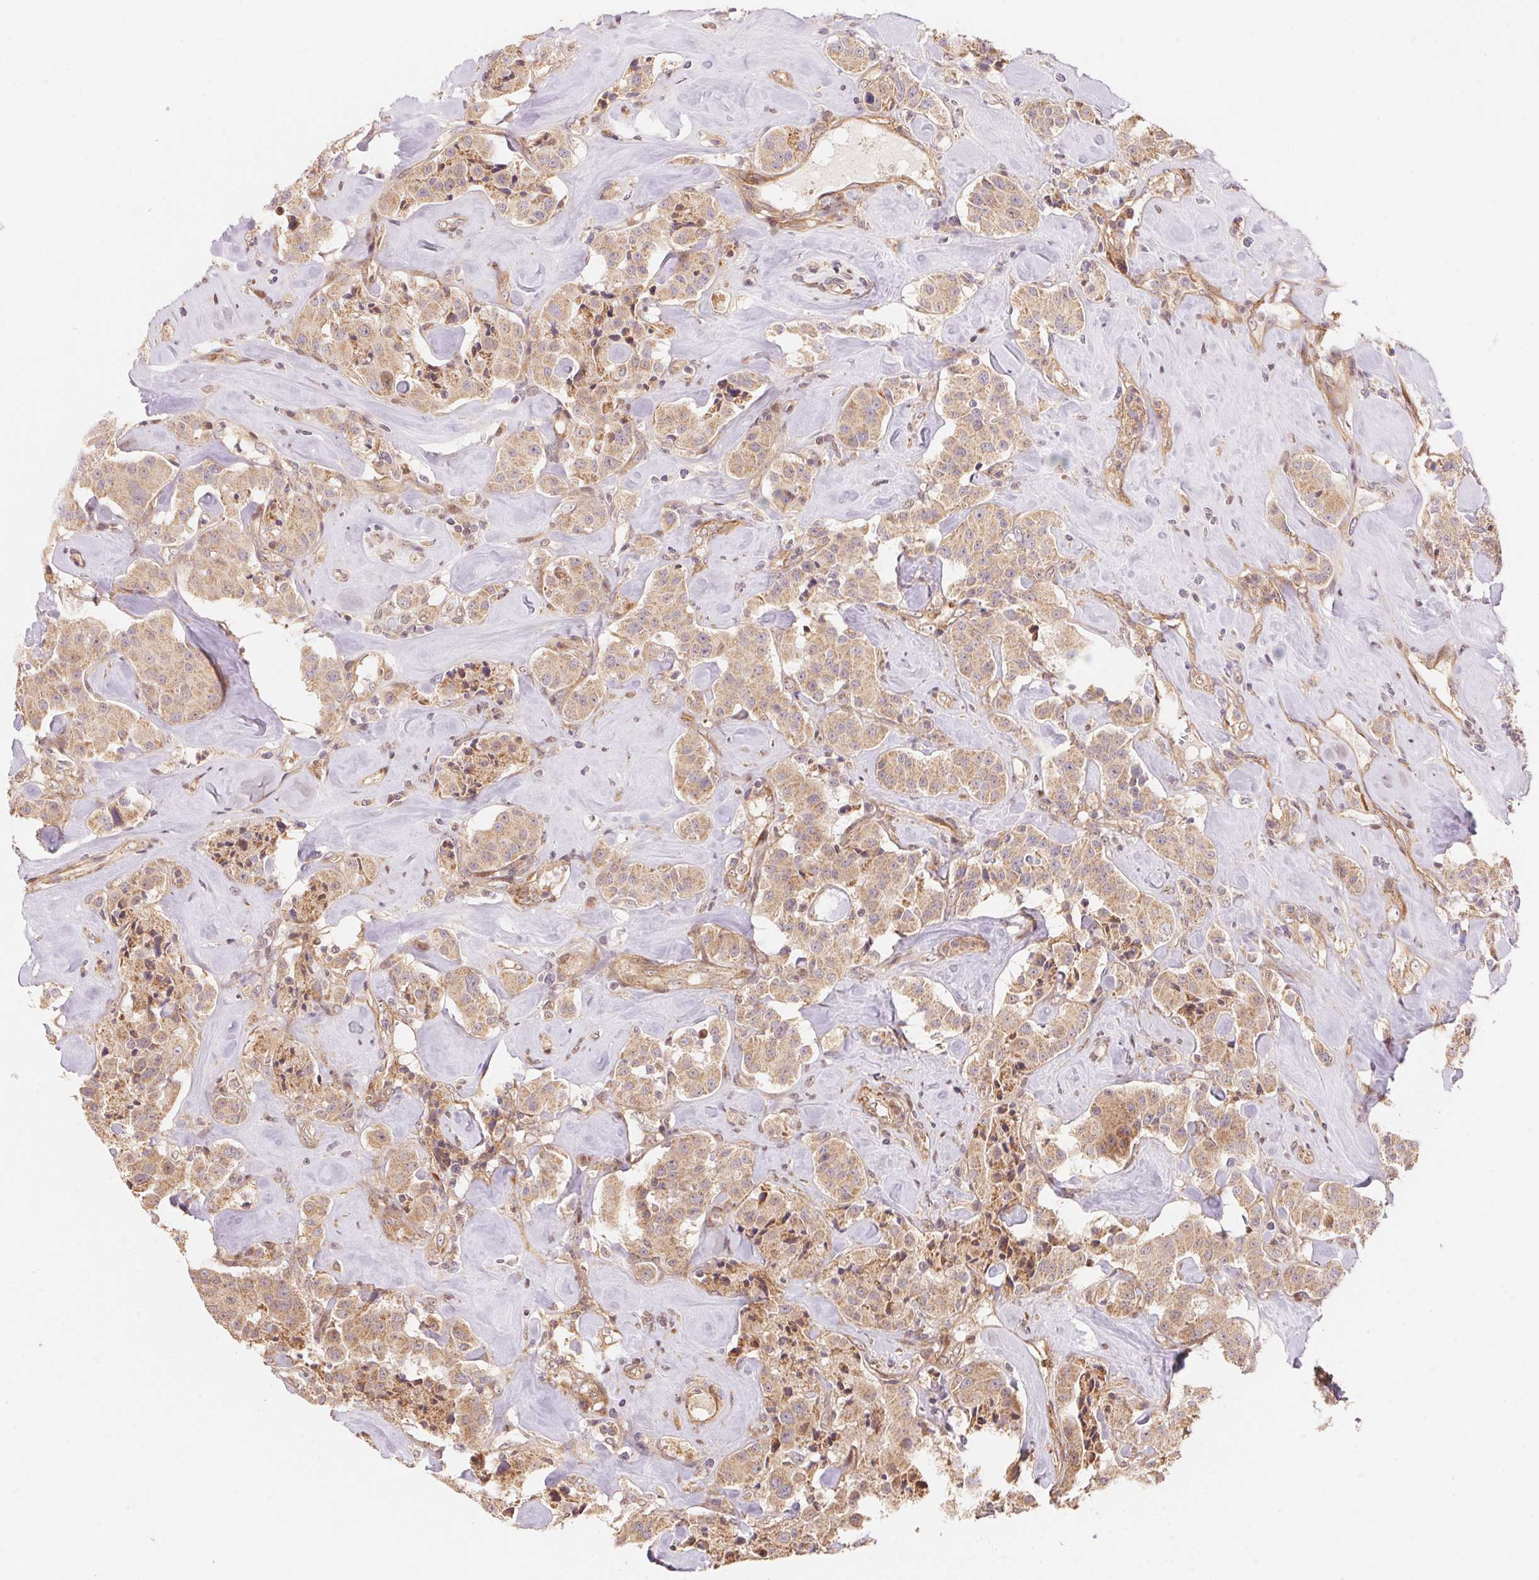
{"staining": {"intensity": "weak", "quantity": ">75%", "location": "cytoplasmic/membranous"}, "tissue": "carcinoid", "cell_type": "Tumor cells", "image_type": "cancer", "snomed": [{"axis": "morphology", "description": "Carcinoid, malignant, NOS"}, {"axis": "topography", "description": "Pancreas"}], "caption": "This photomicrograph reveals immunohistochemistry (IHC) staining of human carcinoid (malignant), with low weak cytoplasmic/membranous expression in about >75% of tumor cells.", "gene": "TNIP2", "patient": {"sex": "male", "age": 41}}